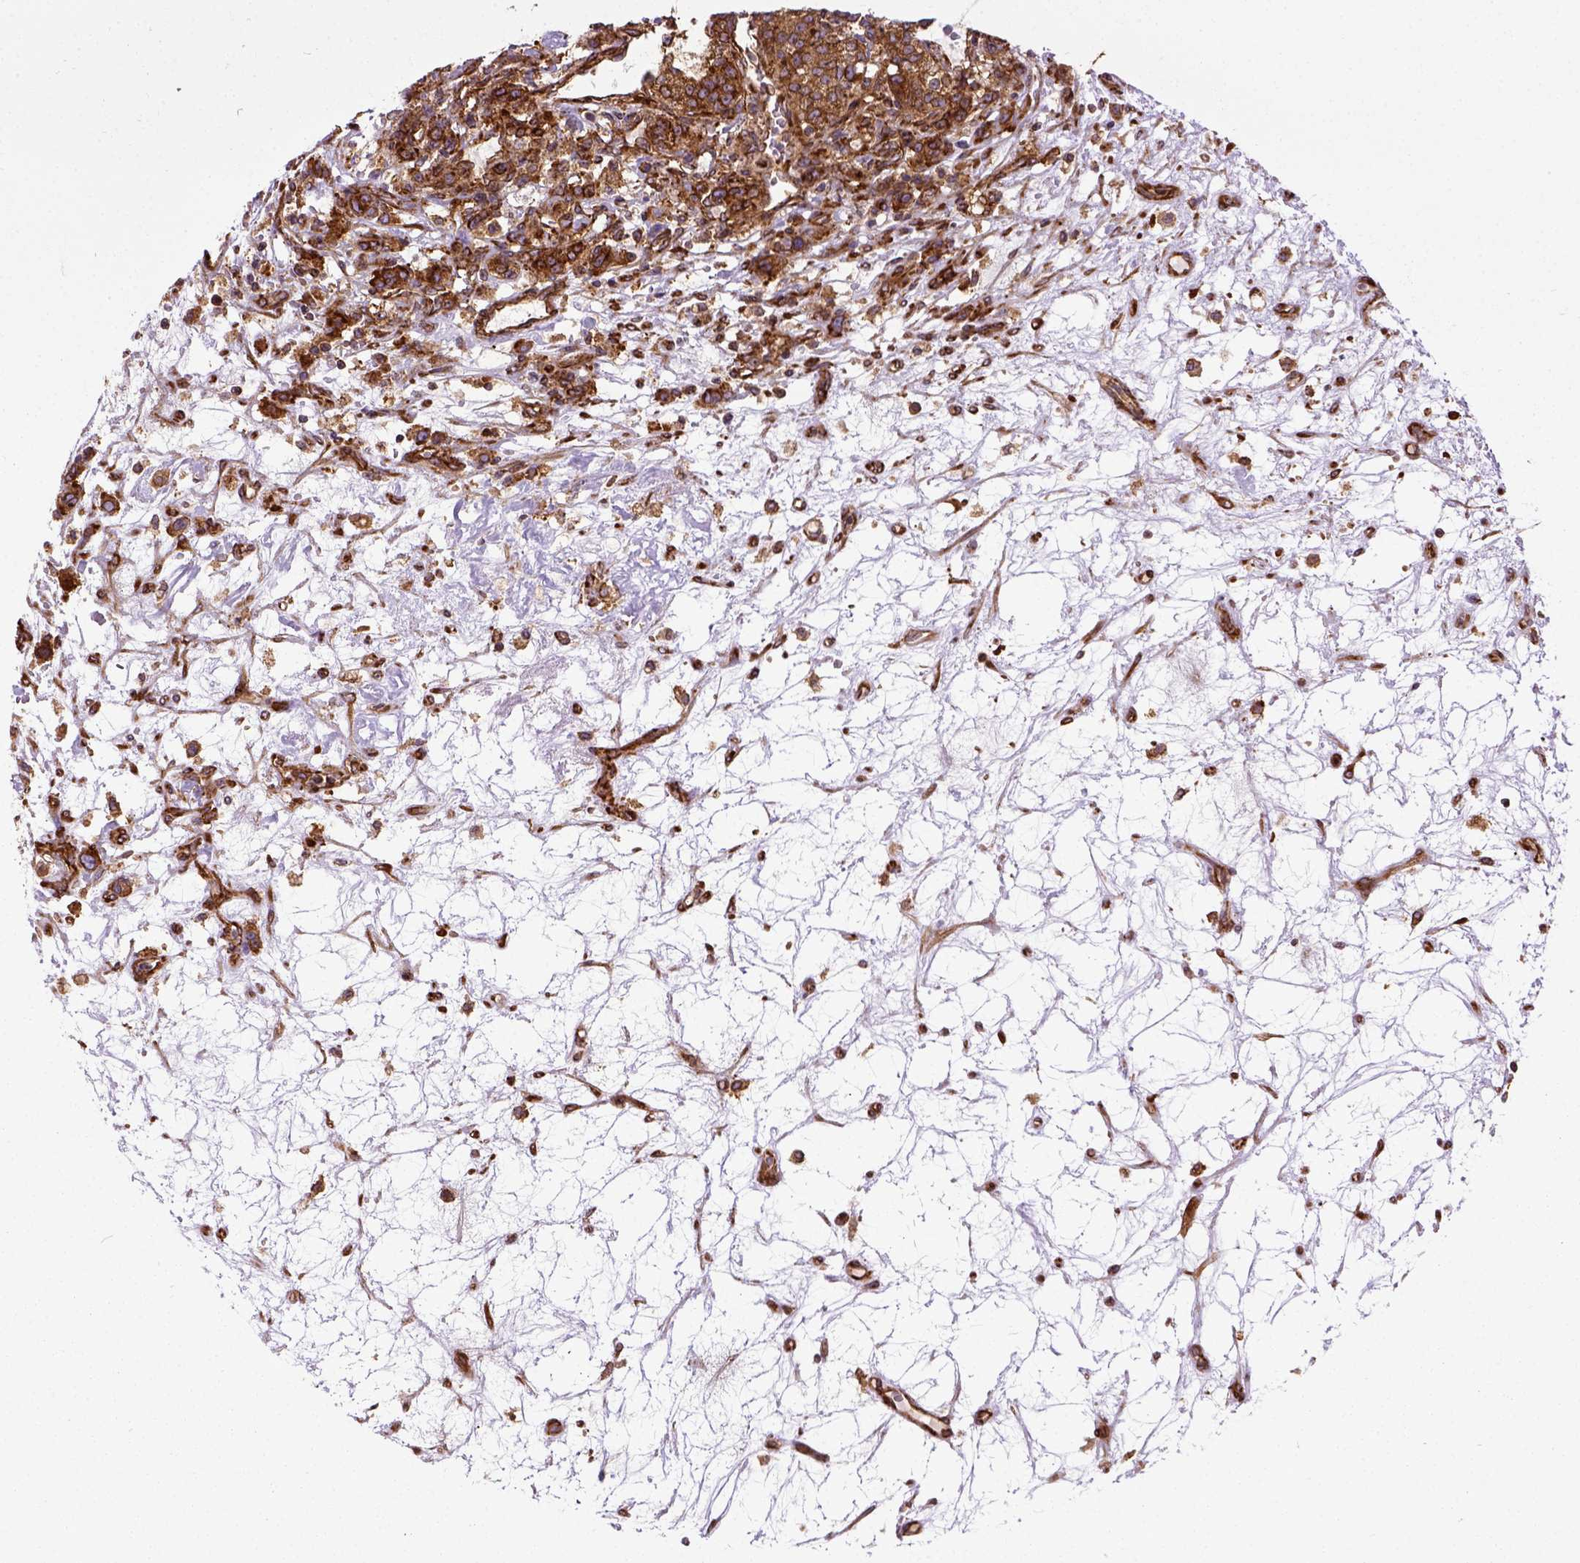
{"staining": {"intensity": "strong", "quantity": ">75%", "location": "cytoplasmic/membranous"}, "tissue": "renal cancer", "cell_type": "Tumor cells", "image_type": "cancer", "snomed": [{"axis": "morphology", "description": "Adenocarcinoma, NOS"}, {"axis": "topography", "description": "Kidney"}], "caption": "Renal adenocarcinoma stained with IHC demonstrates strong cytoplasmic/membranous staining in approximately >75% of tumor cells. The staining is performed using DAB brown chromogen to label protein expression. The nuclei are counter-stained blue using hematoxylin.", "gene": "CAPRIN1", "patient": {"sex": "female", "age": 63}}